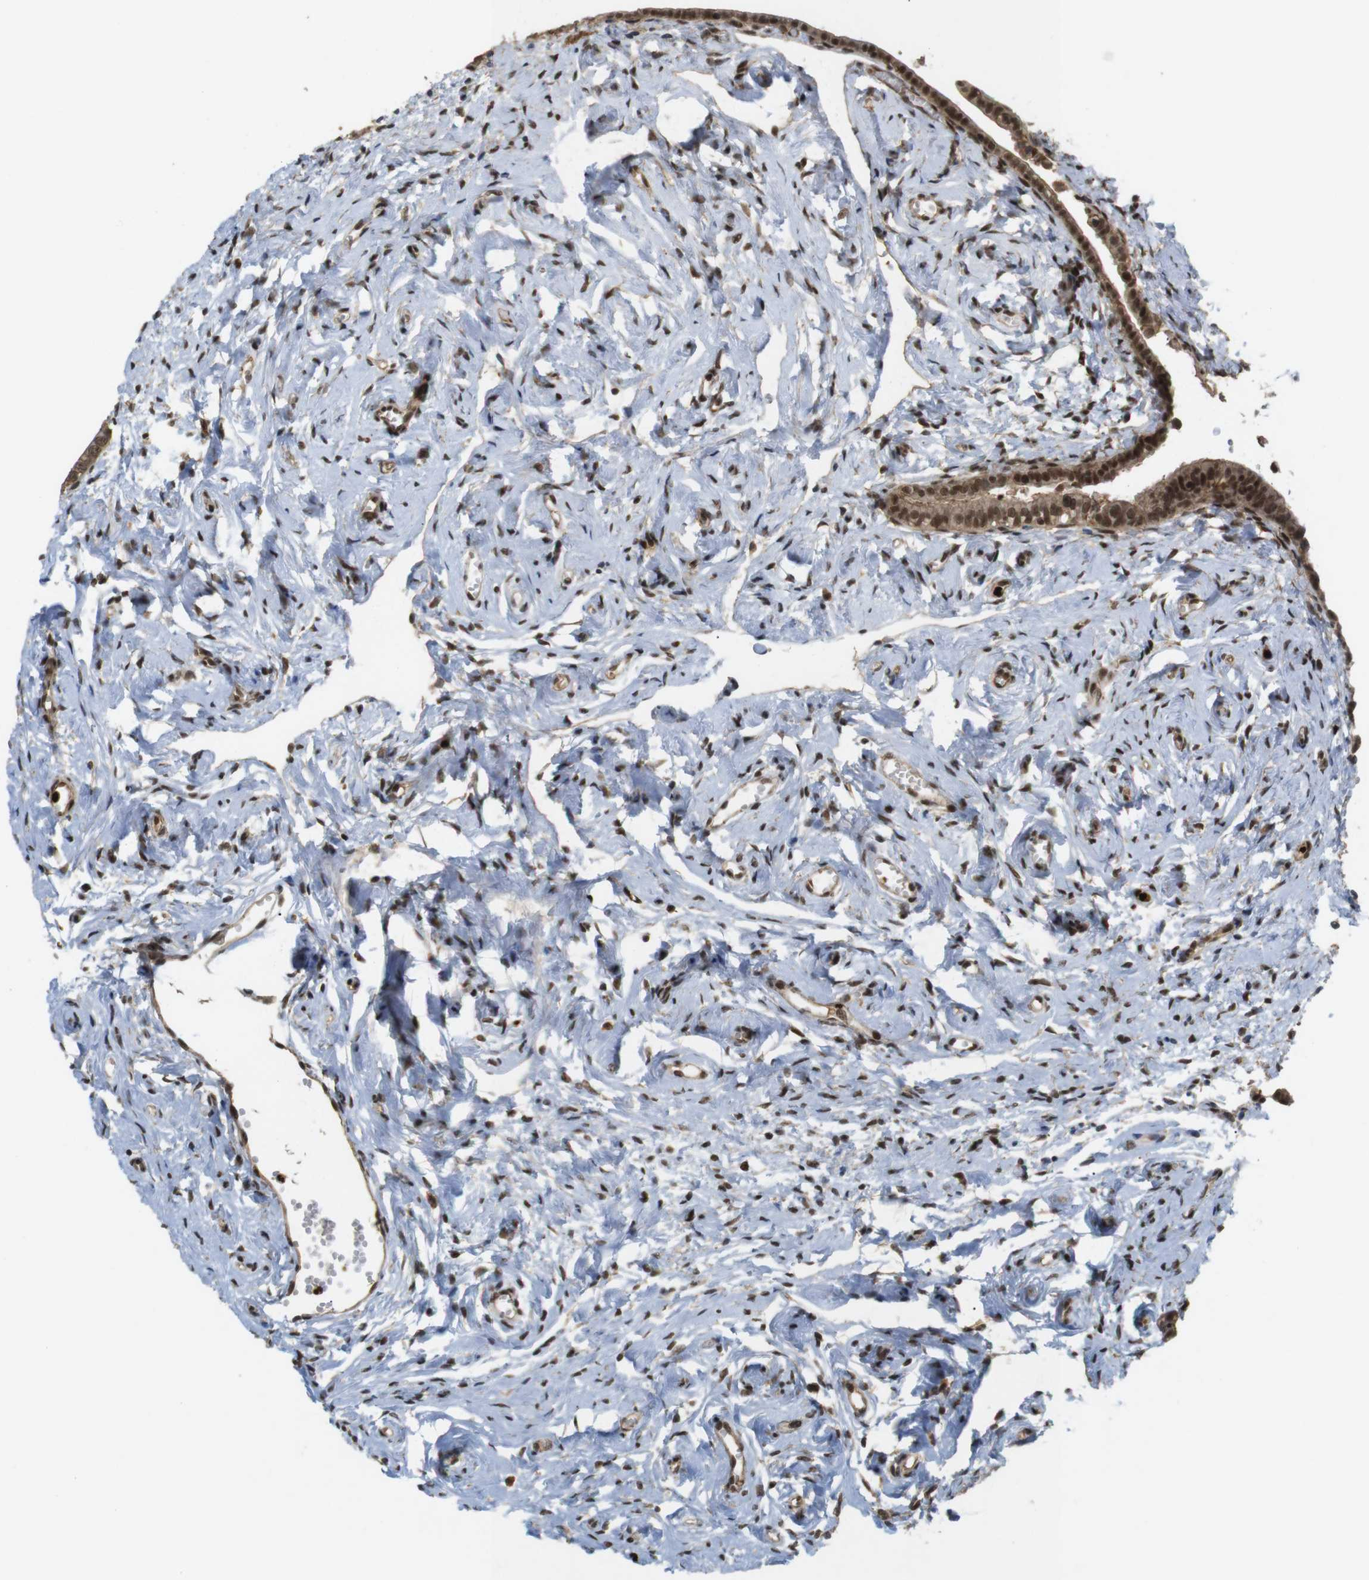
{"staining": {"intensity": "strong", "quantity": ">75%", "location": "cytoplasmic/membranous,nuclear"}, "tissue": "fallopian tube", "cell_type": "Glandular cells", "image_type": "normal", "snomed": [{"axis": "morphology", "description": "Normal tissue, NOS"}, {"axis": "topography", "description": "Fallopian tube"}], "caption": "Strong cytoplasmic/membranous,nuclear positivity is appreciated in approximately >75% of glandular cells in normal fallopian tube. The protein is stained brown, and the nuclei are stained in blue (DAB (3,3'-diaminobenzidine) IHC with brightfield microscopy, high magnification).", "gene": "SP2", "patient": {"sex": "female", "age": 71}}